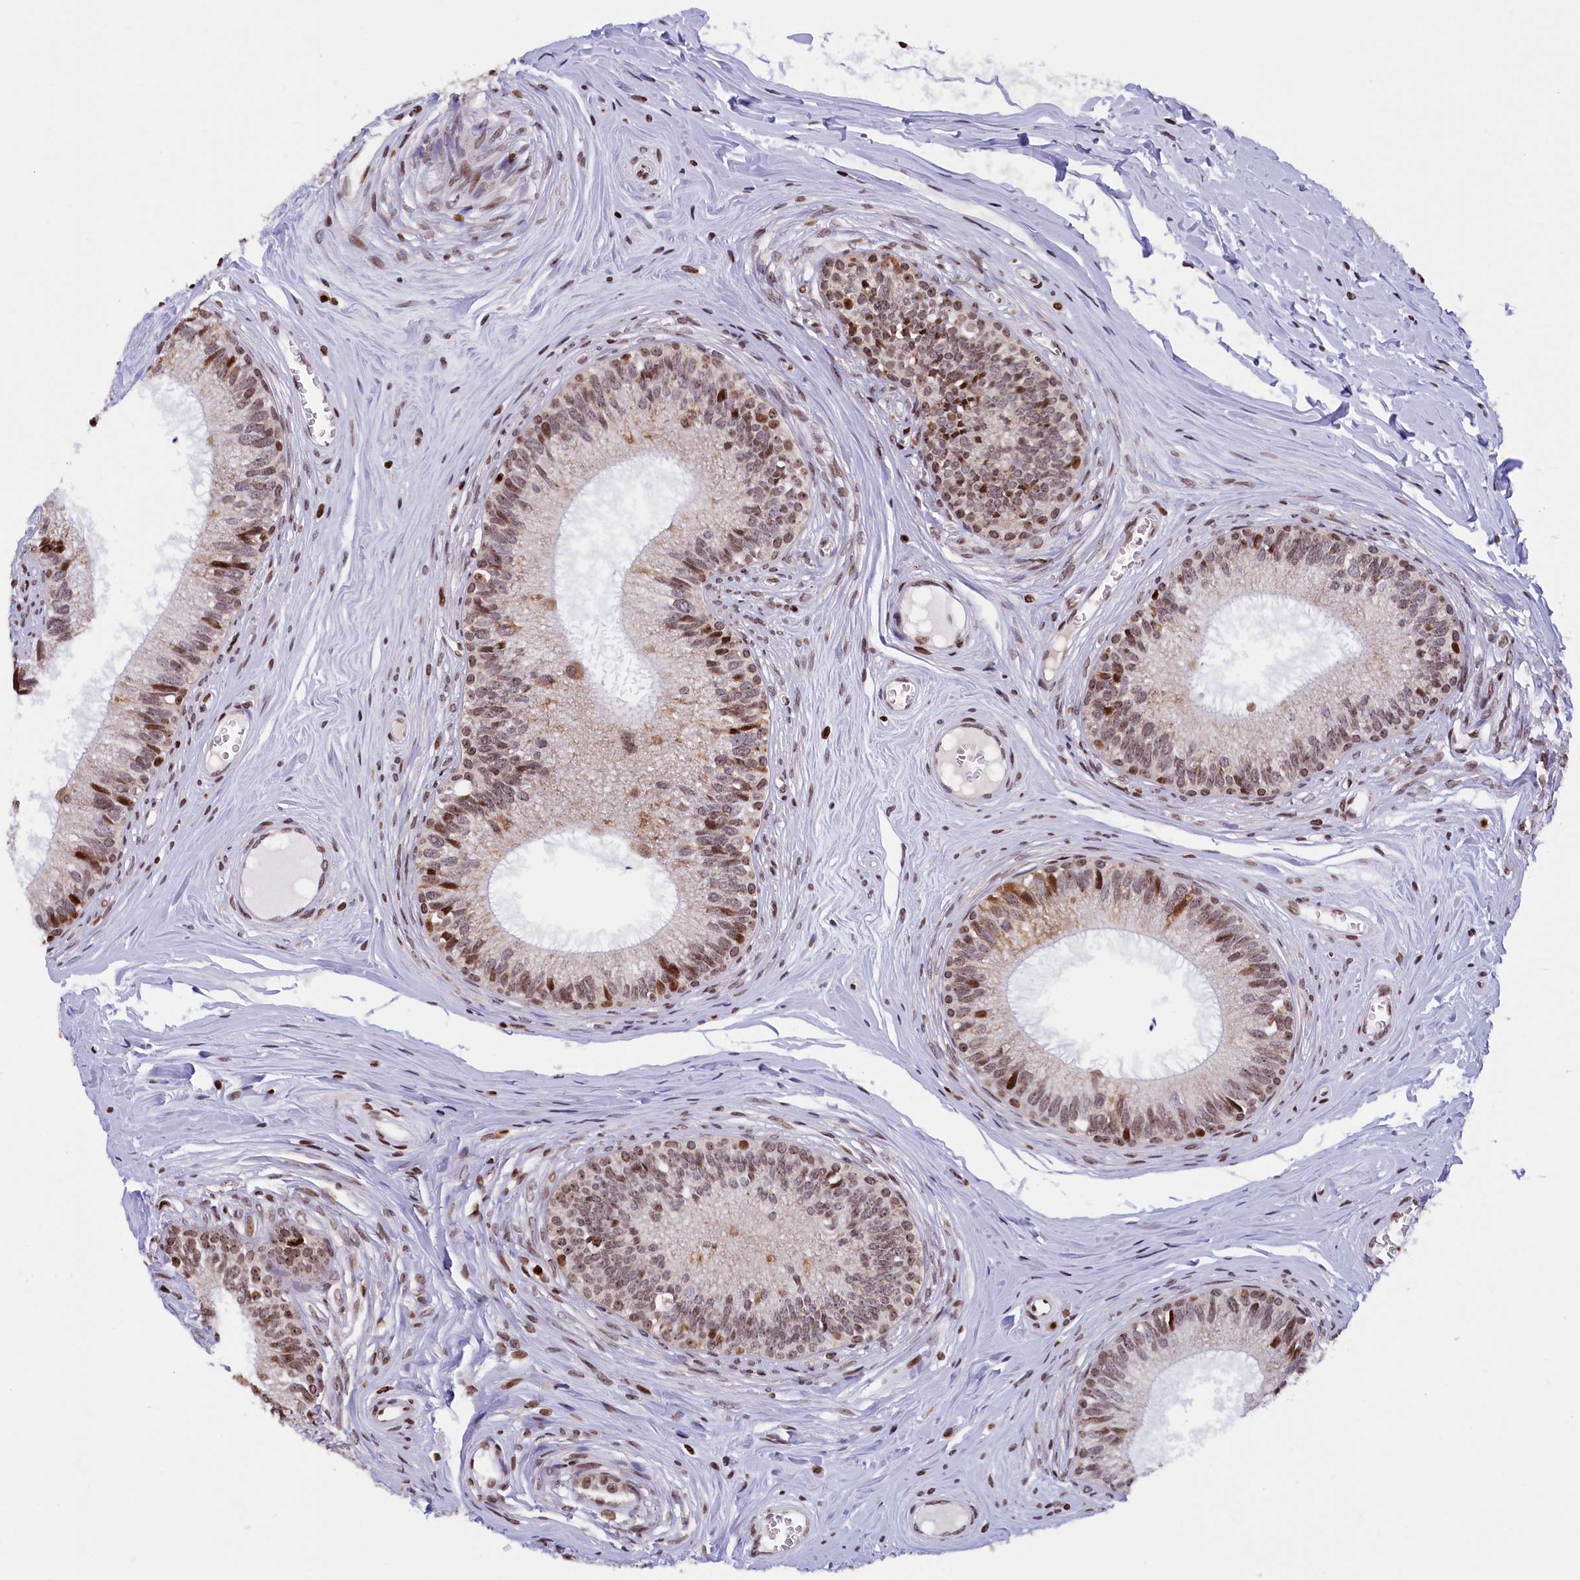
{"staining": {"intensity": "strong", "quantity": "<25%", "location": "nuclear"}, "tissue": "epididymis", "cell_type": "Glandular cells", "image_type": "normal", "snomed": [{"axis": "morphology", "description": "Normal tissue, NOS"}, {"axis": "topography", "description": "Epididymis"}], "caption": "Immunohistochemical staining of benign human epididymis exhibits medium levels of strong nuclear expression in about <25% of glandular cells.", "gene": "TIMM29", "patient": {"sex": "male", "age": 33}}